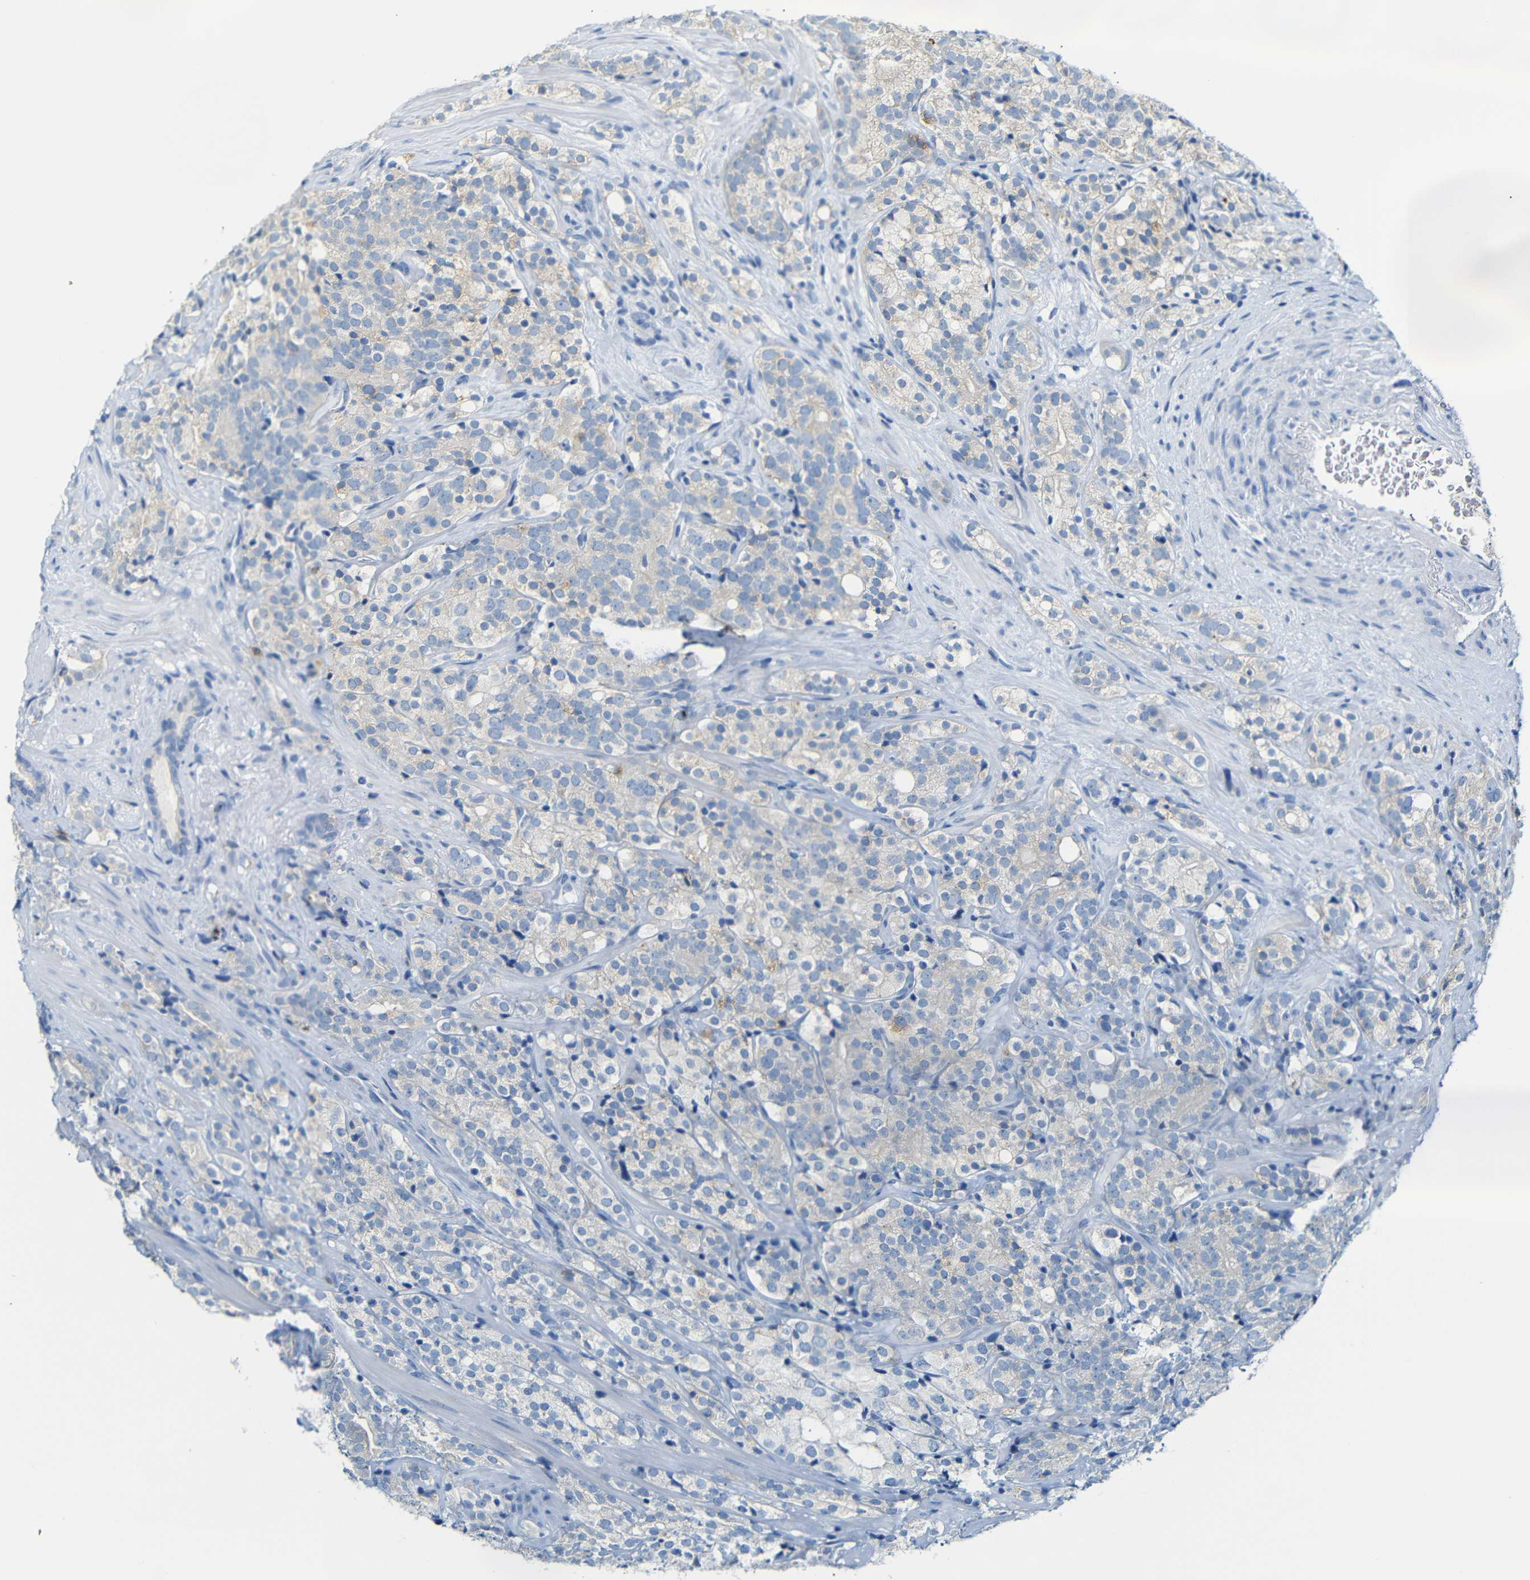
{"staining": {"intensity": "weak", "quantity": "<25%", "location": "cytoplasmic/membranous"}, "tissue": "prostate cancer", "cell_type": "Tumor cells", "image_type": "cancer", "snomed": [{"axis": "morphology", "description": "Adenocarcinoma, High grade"}, {"axis": "topography", "description": "Prostate"}], "caption": "Immunohistochemistry of high-grade adenocarcinoma (prostate) exhibits no expression in tumor cells.", "gene": "FCRL1", "patient": {"sex": "male", "age": 71}}